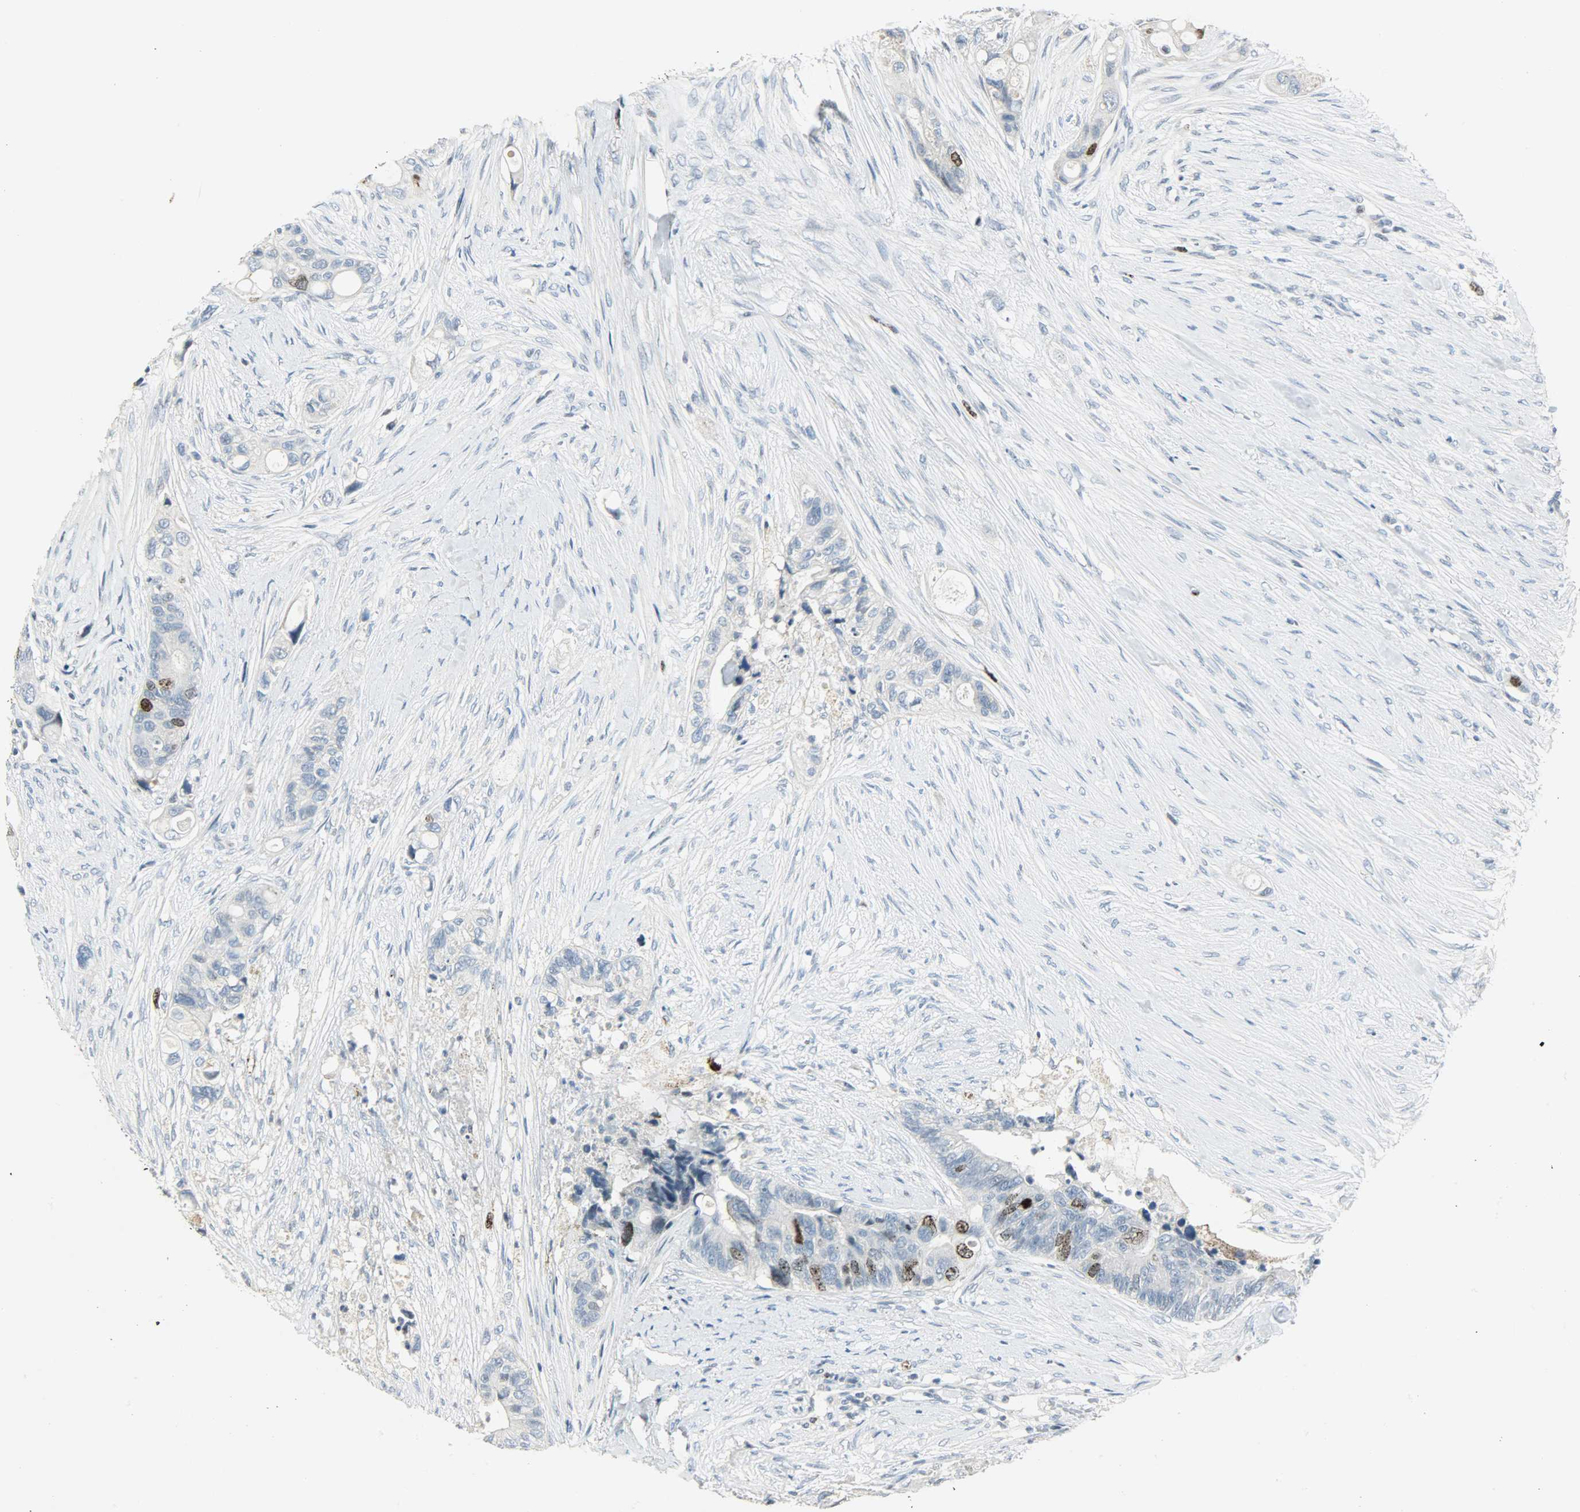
{"staining": {"intensity": "moderate", "quantity": "25%-75%", "location": "nuclear"}, "tissue": "colorectal cancer", "cell_type": "Tumor cells", "image_type": "cancer", "snomed": [{"axis": "morphology", "description": "Adenocarcinoma, NOS"}, {"axis": "topography", "description": "Colon"}], "caption": "Moderate nuclear positivity is identified in about 25%-75% of tumor cells in colorectal cancer. (Stains: DAB (3,3'-diaminobenzidine) in brown, nuclei in blue, Microscopy: brightfield microscopy at high magnification).", "gene": "AURKB", "patient": {"sex": "female", "age": 57}}